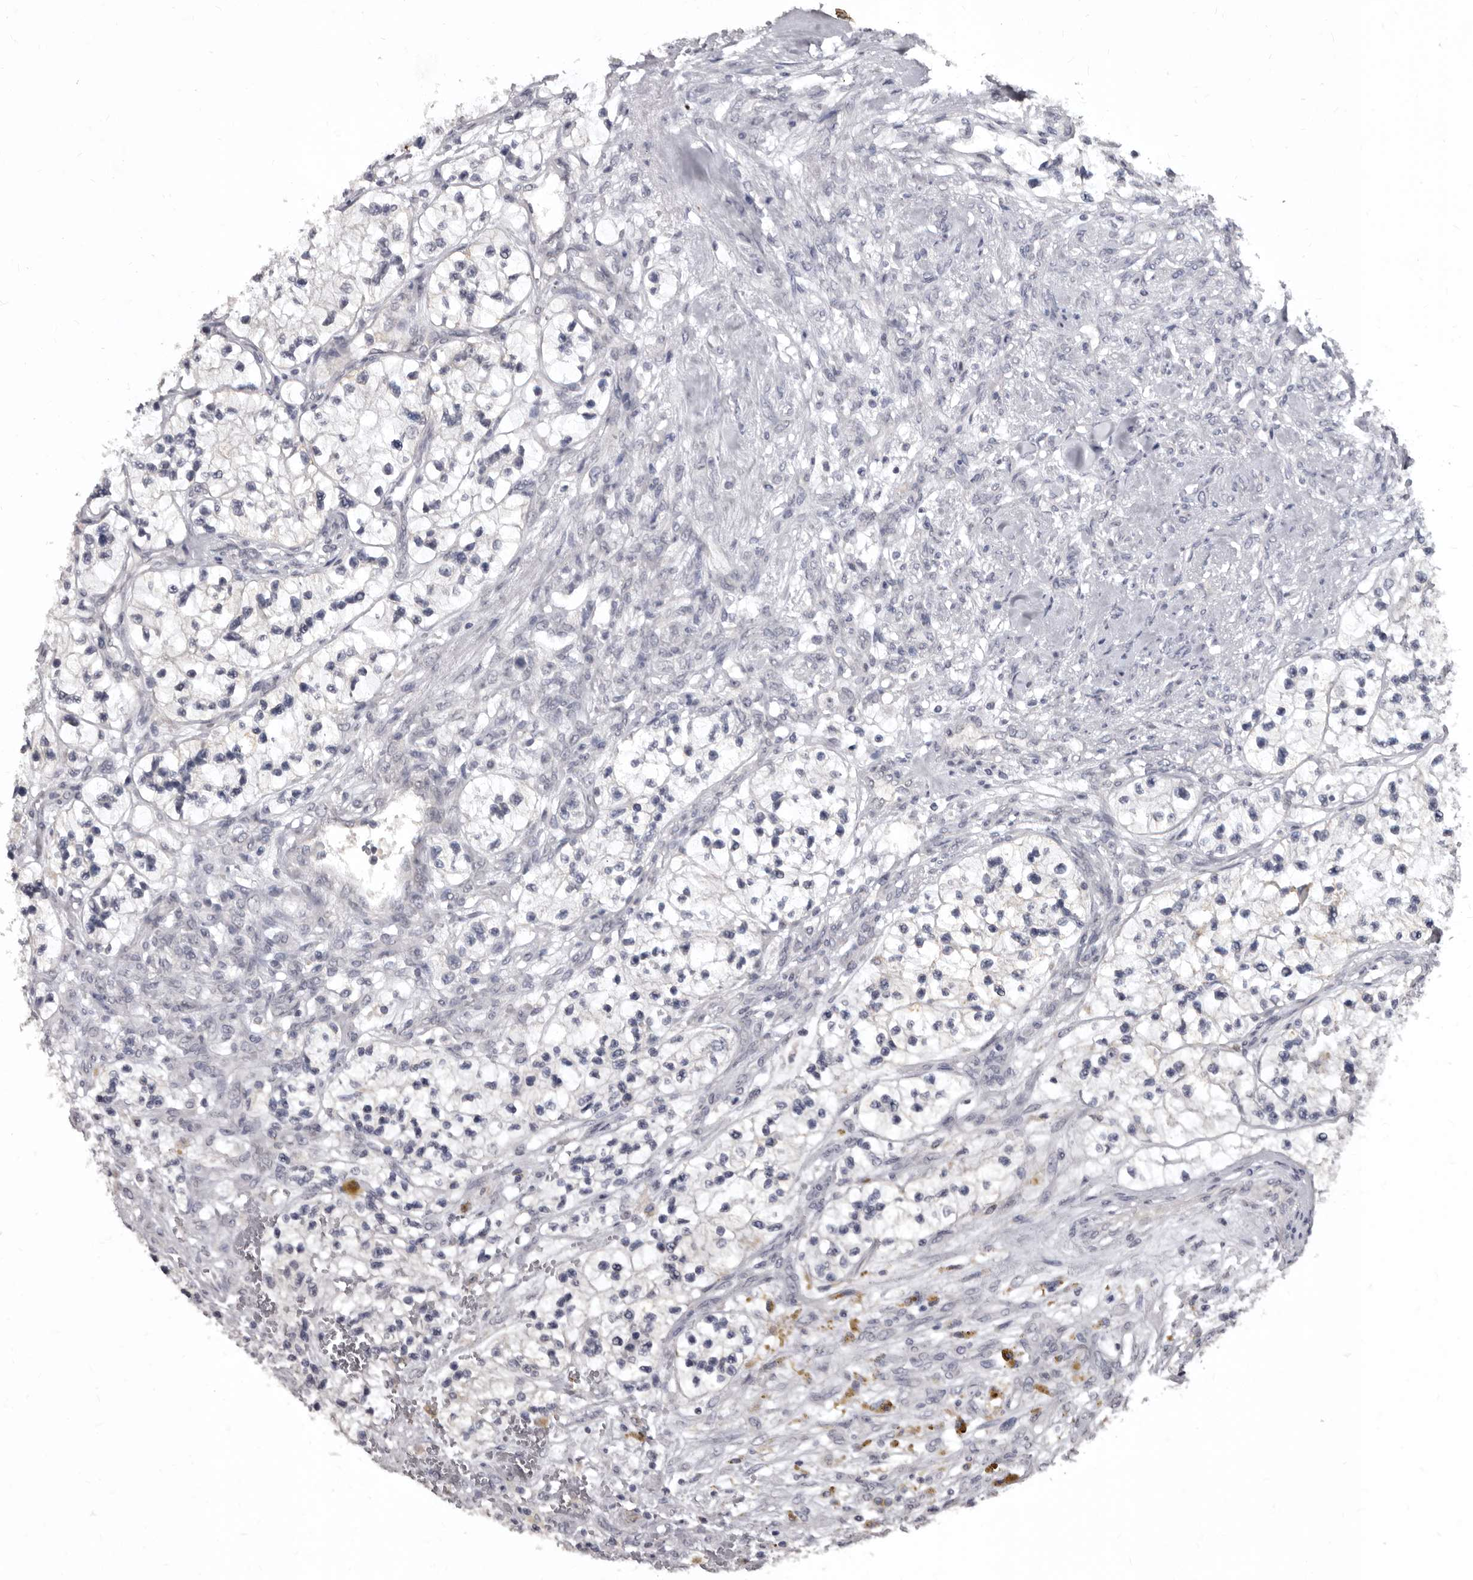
{"staining": {"intensity": "negative", "quantity": "none", "location": "none"}, "tissue": "renal cancer", "cell_type": "Tumor cells", "image_type": "cancer", "snomed": [{"axis": "morphology", "description": "Adenocarcinoma, NOS"}, {"axis": "topography", "description": "Kidney"}], "caption": "Renal adenocarcinoma was stained to show a protein in brown. There is no significant positivity in tumor cells.", "gene": "SULT1E1", "patient": {"sex": "female", "age": 57}}